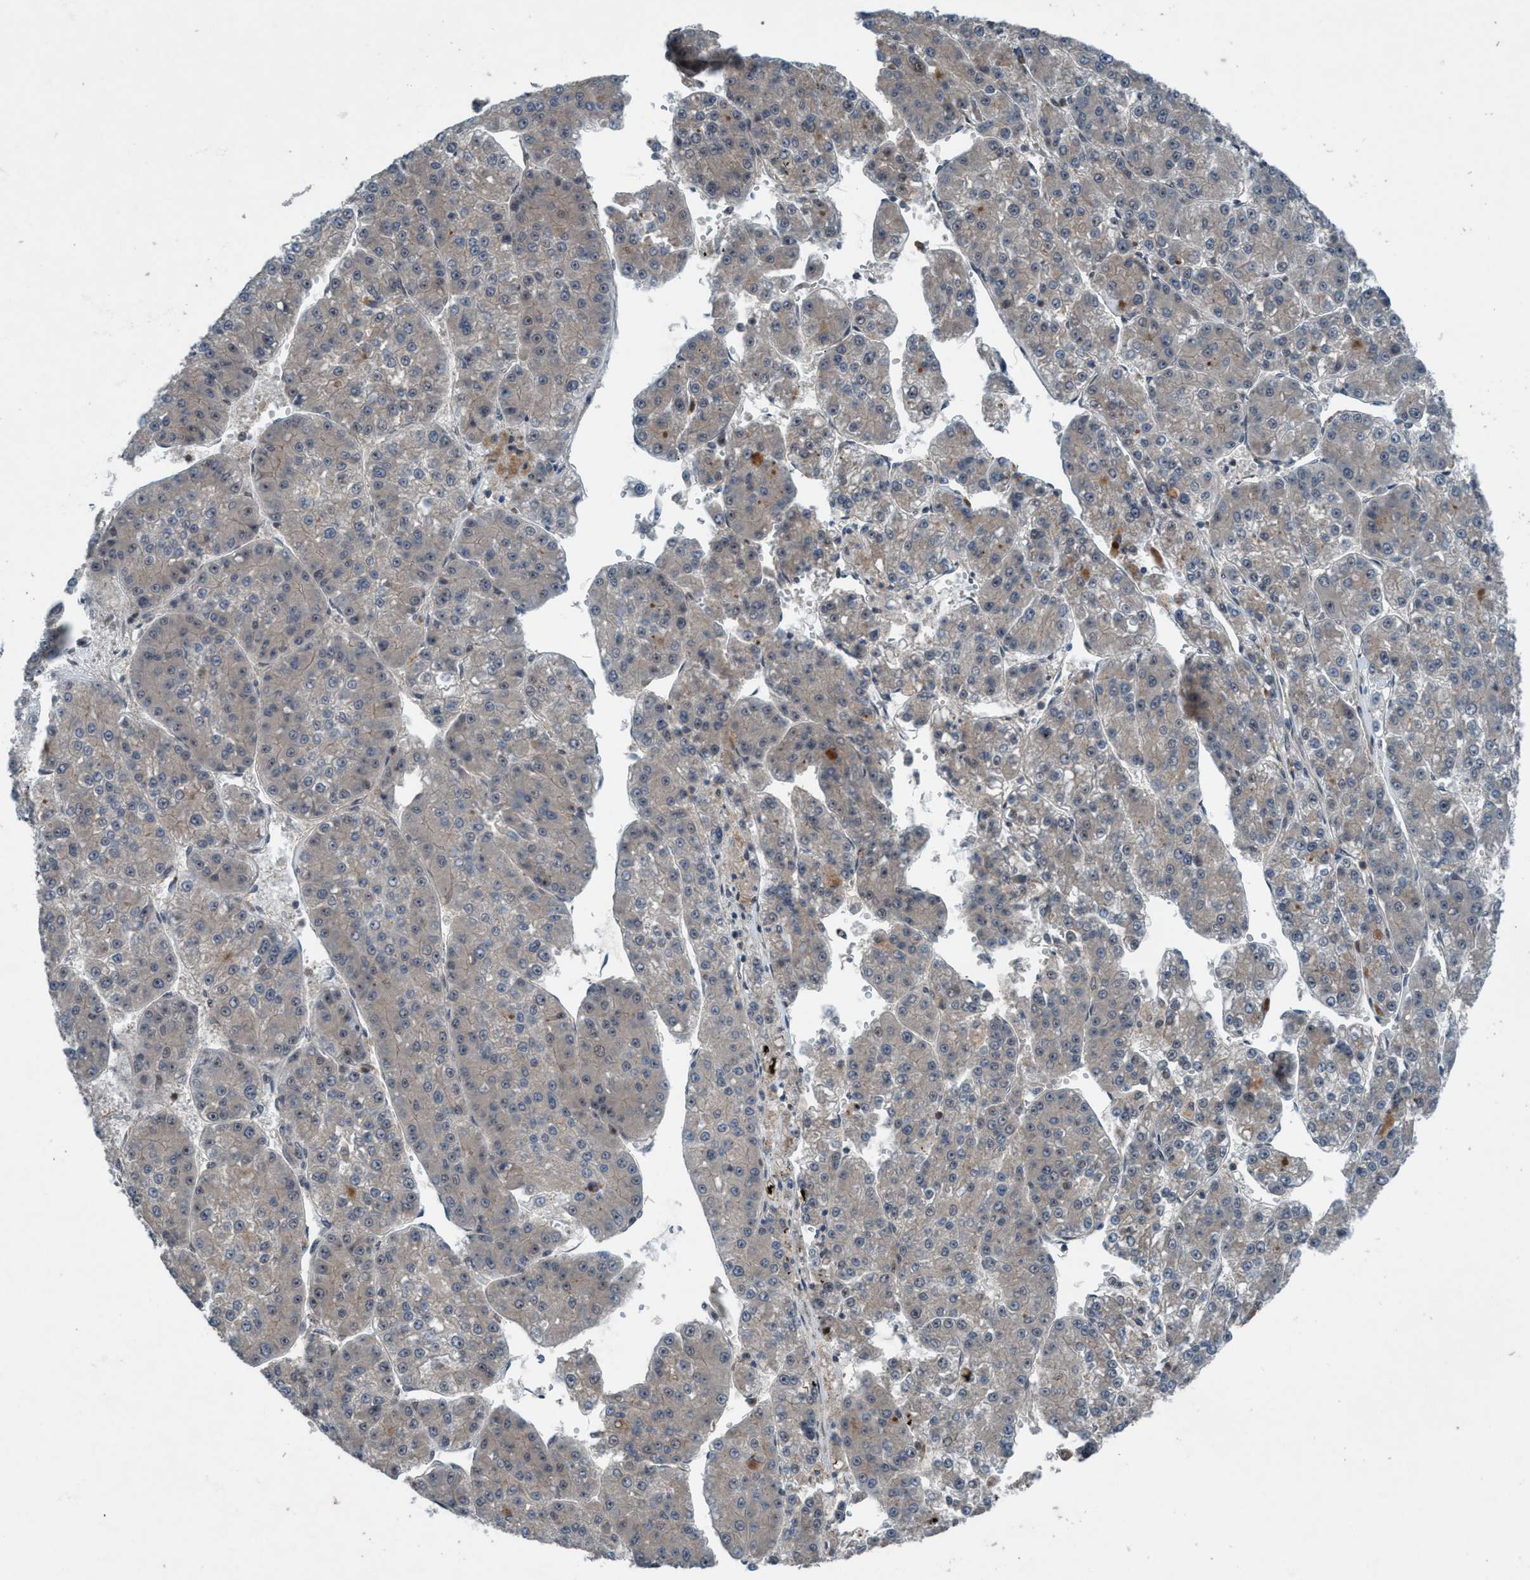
{"staining": {"intensity": "weak", "quantity": "<25%", "location": "cytoplasmic/membranous"}, "tissue": "liver cancer", "cell_type": "Tumor cells", "image_type": "cancer", "snomed": [{"axis": "morphology", "description": "Carcinoma, Hepatocellular, NOS"}, {"axis": "topography", "description": "Liver"}], "caption": "Human hepatocellular carcinoma (liver) stained for a protein using IHC displays no expression in tumor cells.", "gene": "NISCH", "patient": {"sex": "female", "age": 73}}